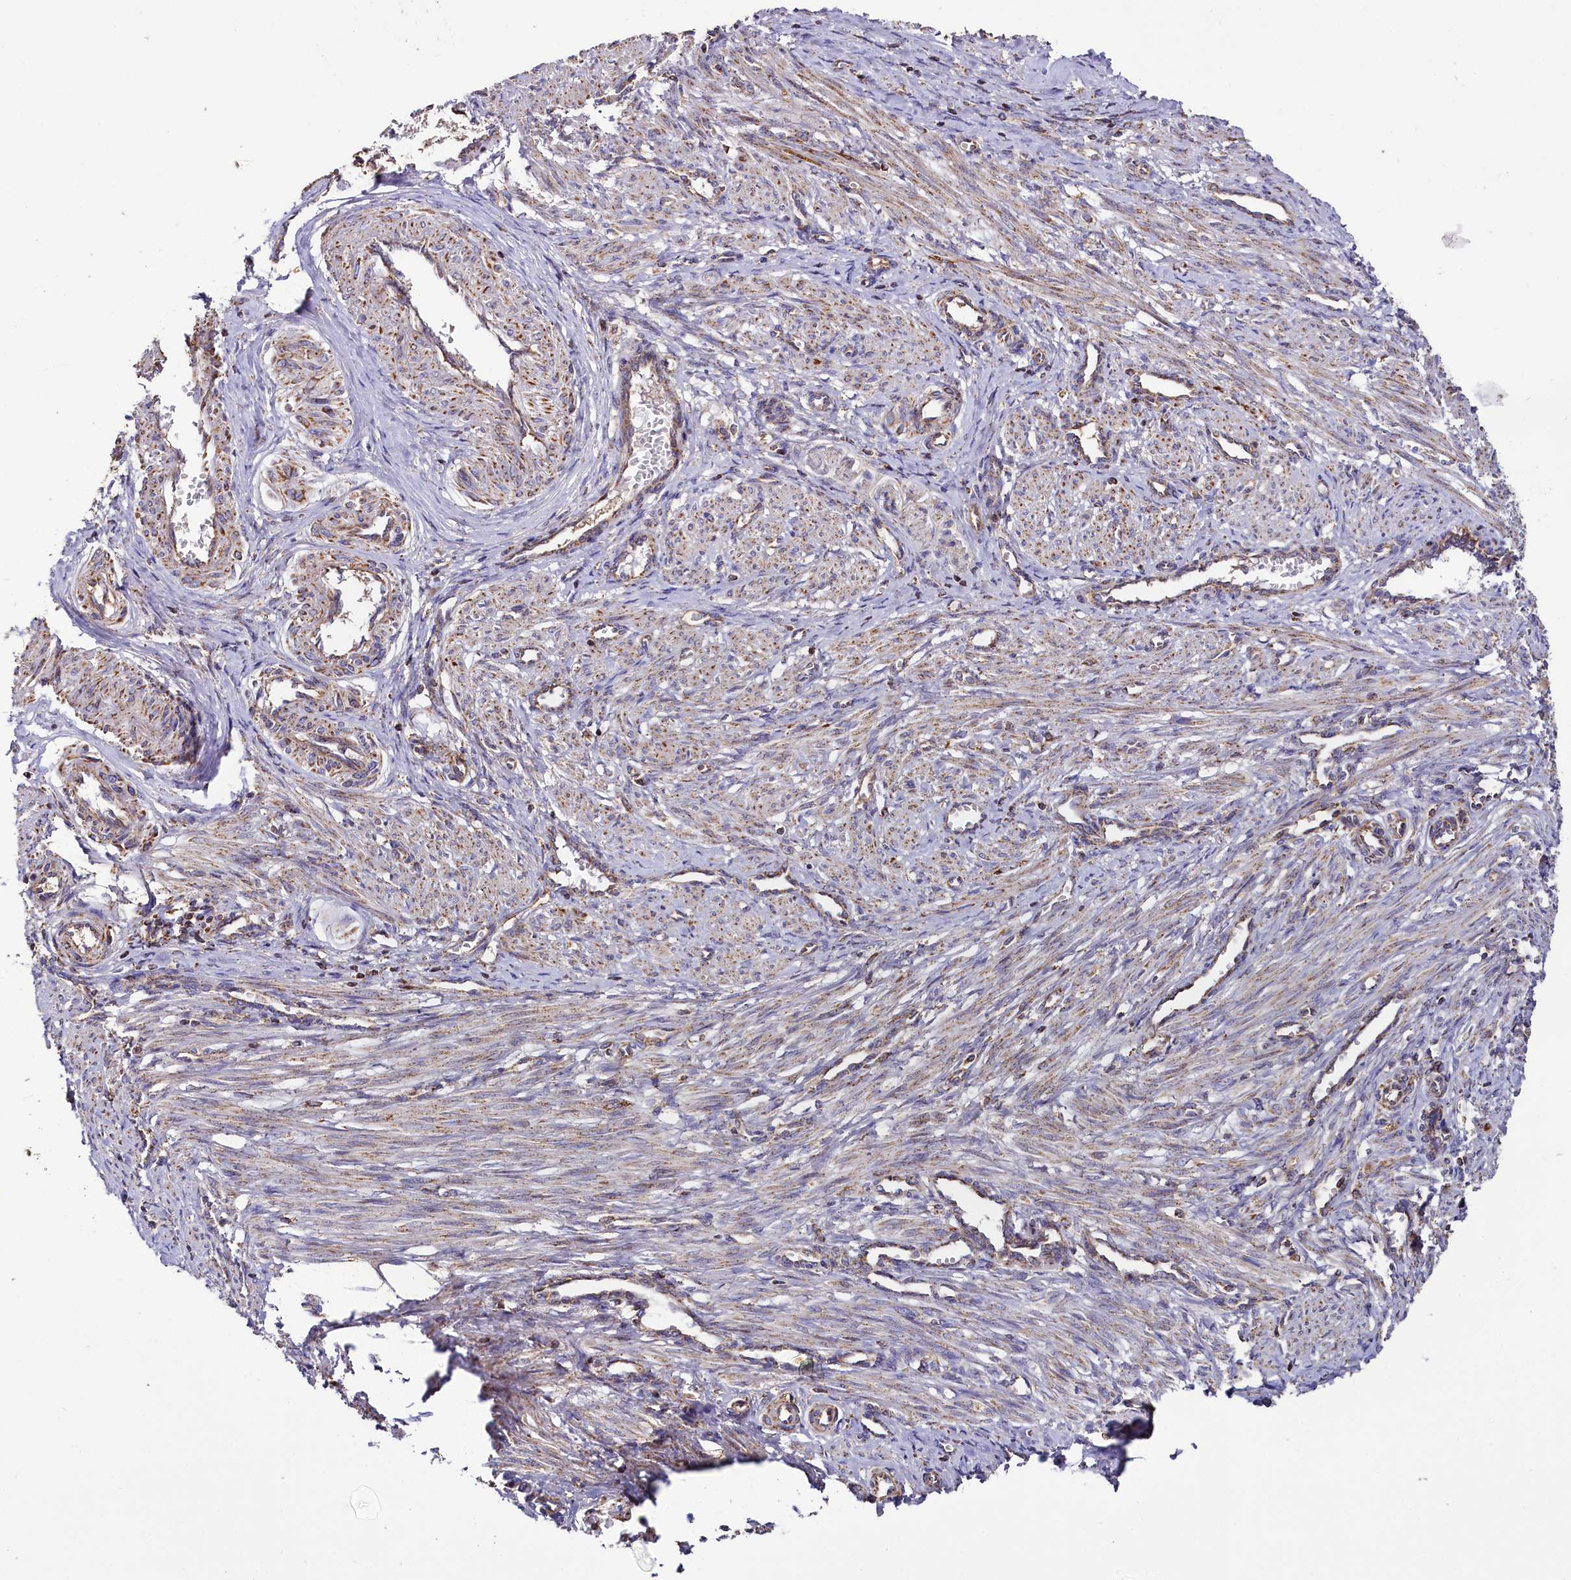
{"staining": {"intensity": "moderate", "quantity": "25%-75%", "location": "cytoplasmic/membranous"}, "tissue": "smooth muscle", "cell_type": "Smooth muscle cells", "image_type": "normal", "snomed": [{"axis": "morphology", "description": "Normal tissue, NOS"}, {"axis": "topography", "description": "Endometrium"}], "caption": "Smooth muscle cells exhibit moderate cytoplasmic/membranous expression in approximately 25%-75% of cells in benign smooth muscle.", "gene": "NUDT15", "patient": {"sex": "female", "age": 33}}